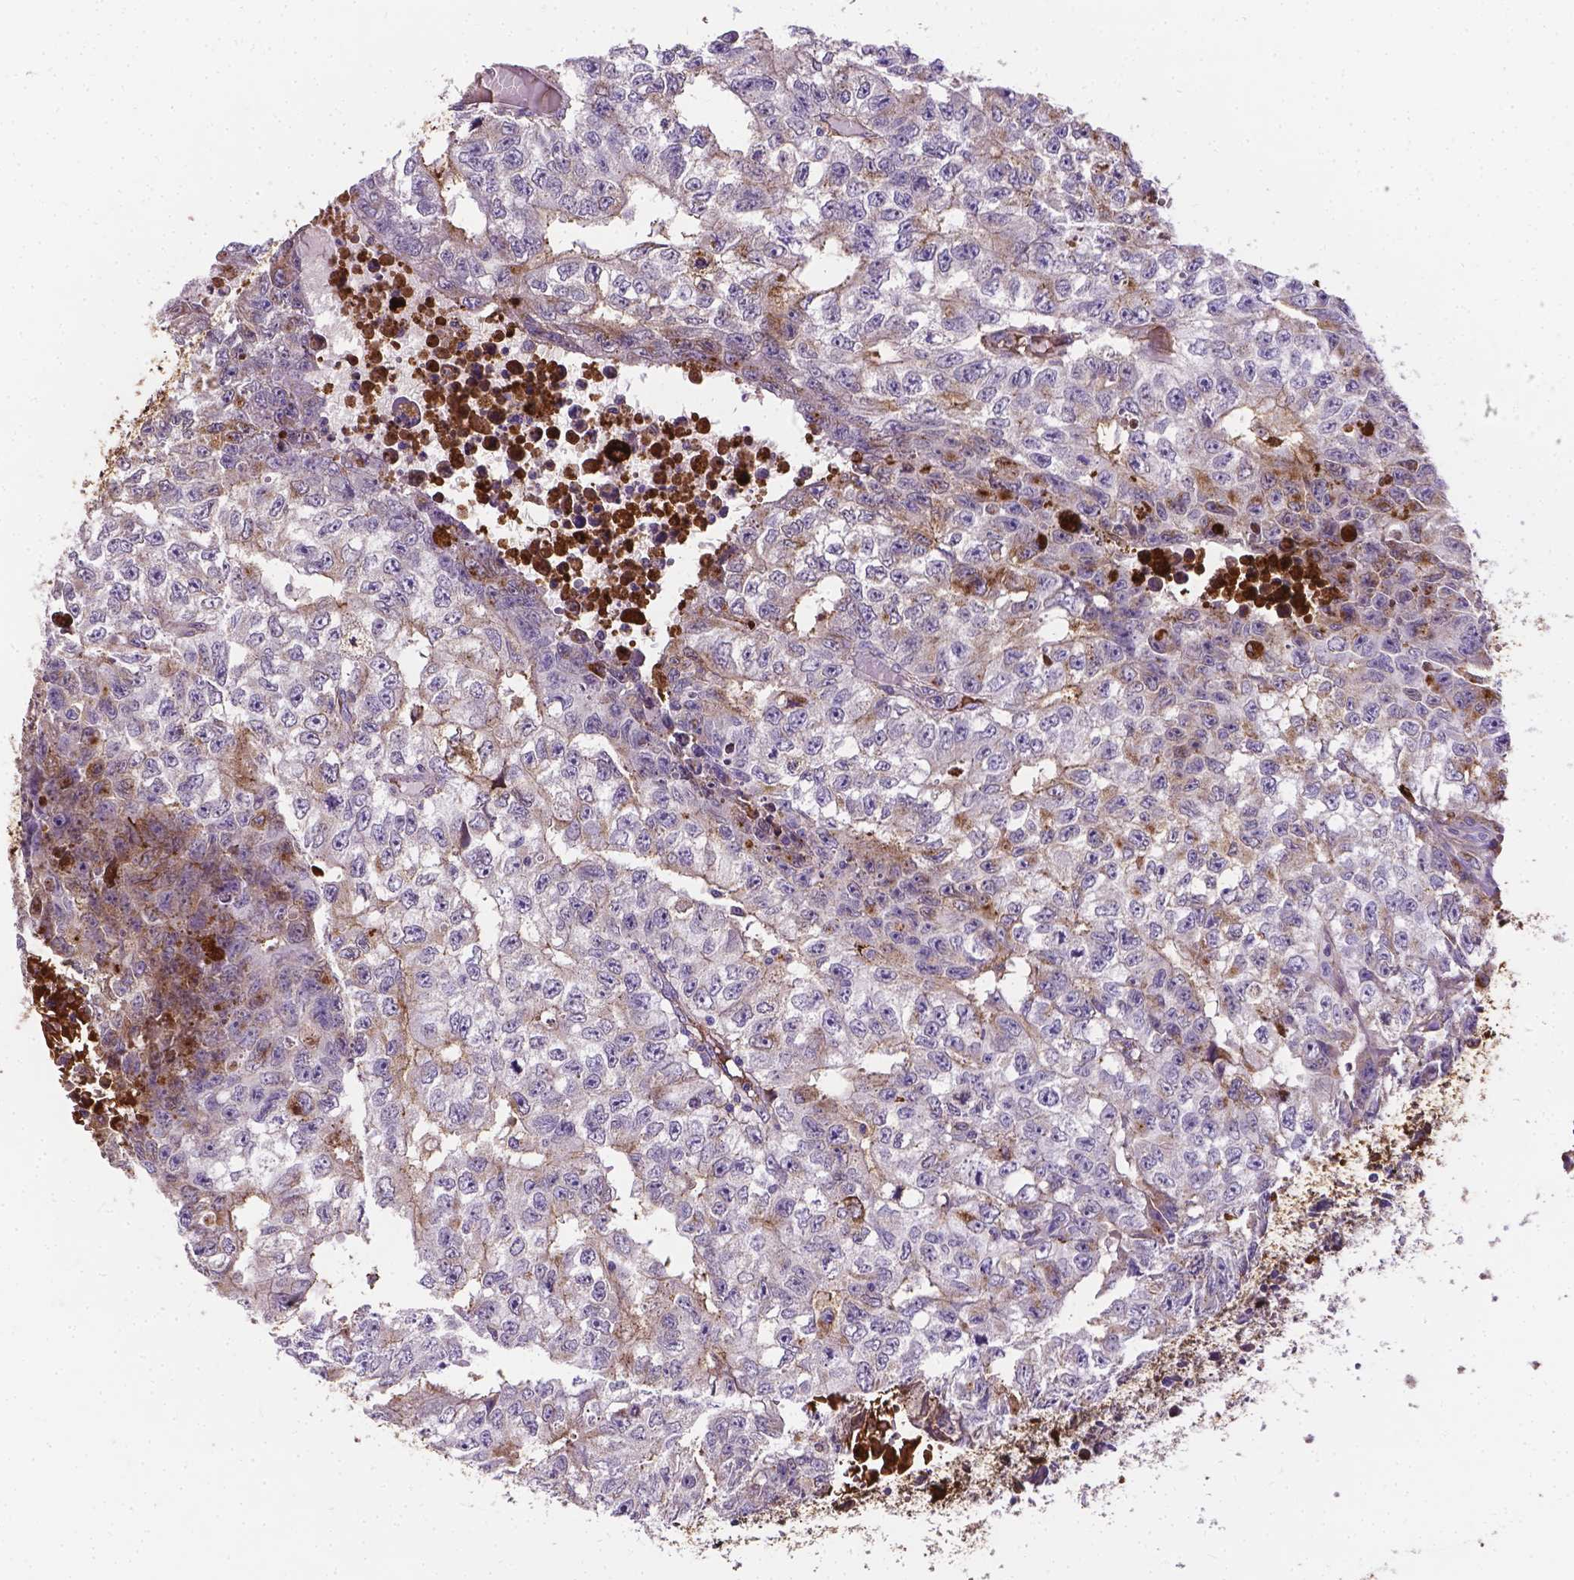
{"staining": {"intensity": "moderate", "quantity": "<25%", "location": "cytoplasmic/membranous"}, "tissue": "testis cancer", "cell_type": "Tumor cells", "image_type": "cancer", "snomed": [{"axis": "morphology", "description": "Carcinoma, Embryonal, NOS"}, {"axis": "morphology", "description": "Teratoma, malignant, NOS"}, {"axis": "topography", "description": "Testis"}], "caption": "About <25% of tumor cells in embryonal carcinoma (testis) exhibit moderate cytoplasmic/membranous protein expression as visualized by brown immunohistochemical staining.", "gene": "APOE", "patient": {"sex": "male", "age": 24}}